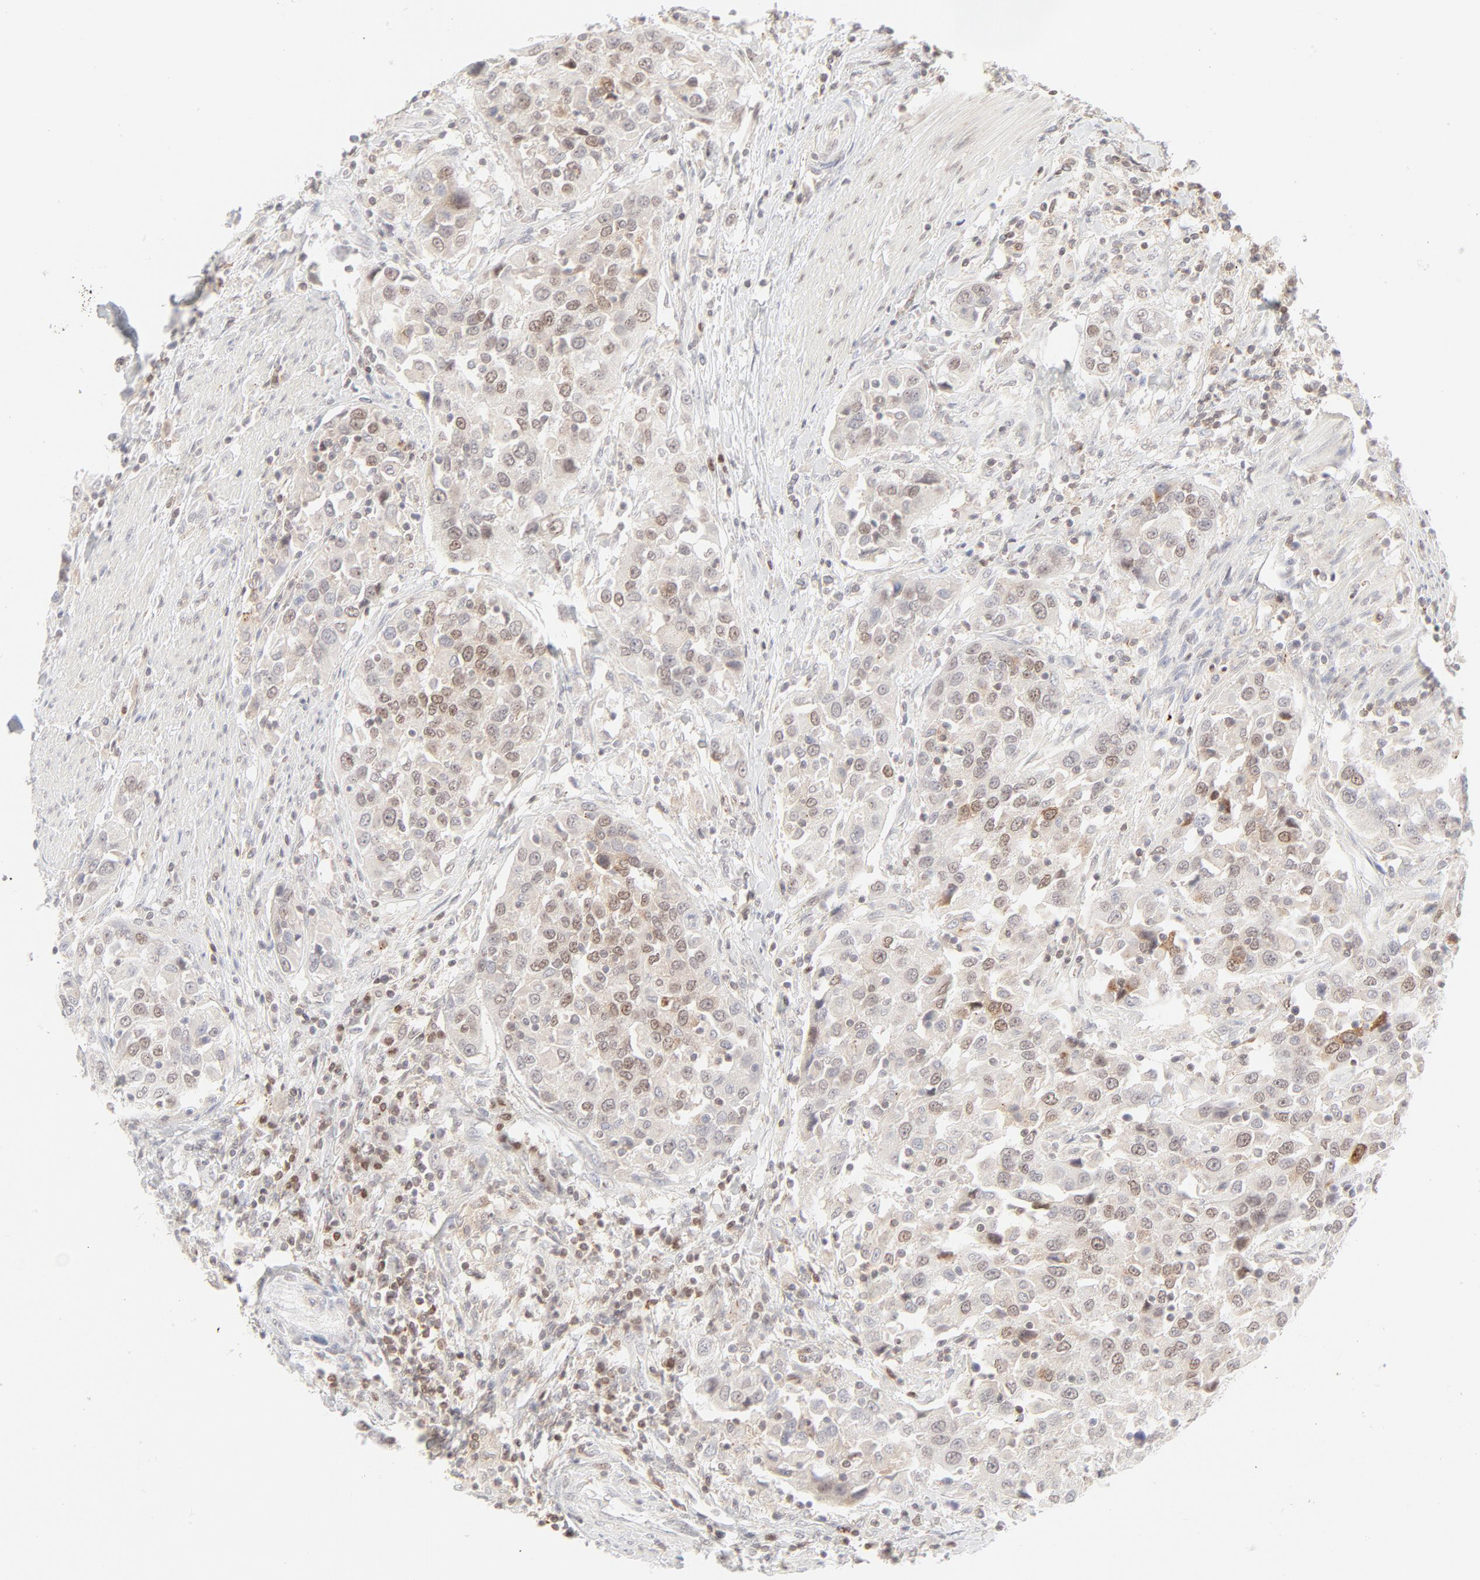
{"staining": {"intensity": "moderate", "quantity": "25%-75%", "location": "cytoplasmic/membranous,nuclear"}, "tissue": "urothelial cancer", "cell_type": "Tumor cells", "image_type": "cancer", "snomed": [{"axis": "morphology", "description": "Urothelial carcinoma, High grade"}, {"axis": "topography", "description": "Urinary bladder"}], "caption": "The photomicrograph exhibits staining of high-grade urothelial carcinoma, revealing moderate cytoplasmic/membranous and nuclear protein staining (brown color) within tumor cells.", "gene": "PRKCB", "patient": {"sex": "female", "age": 80}}